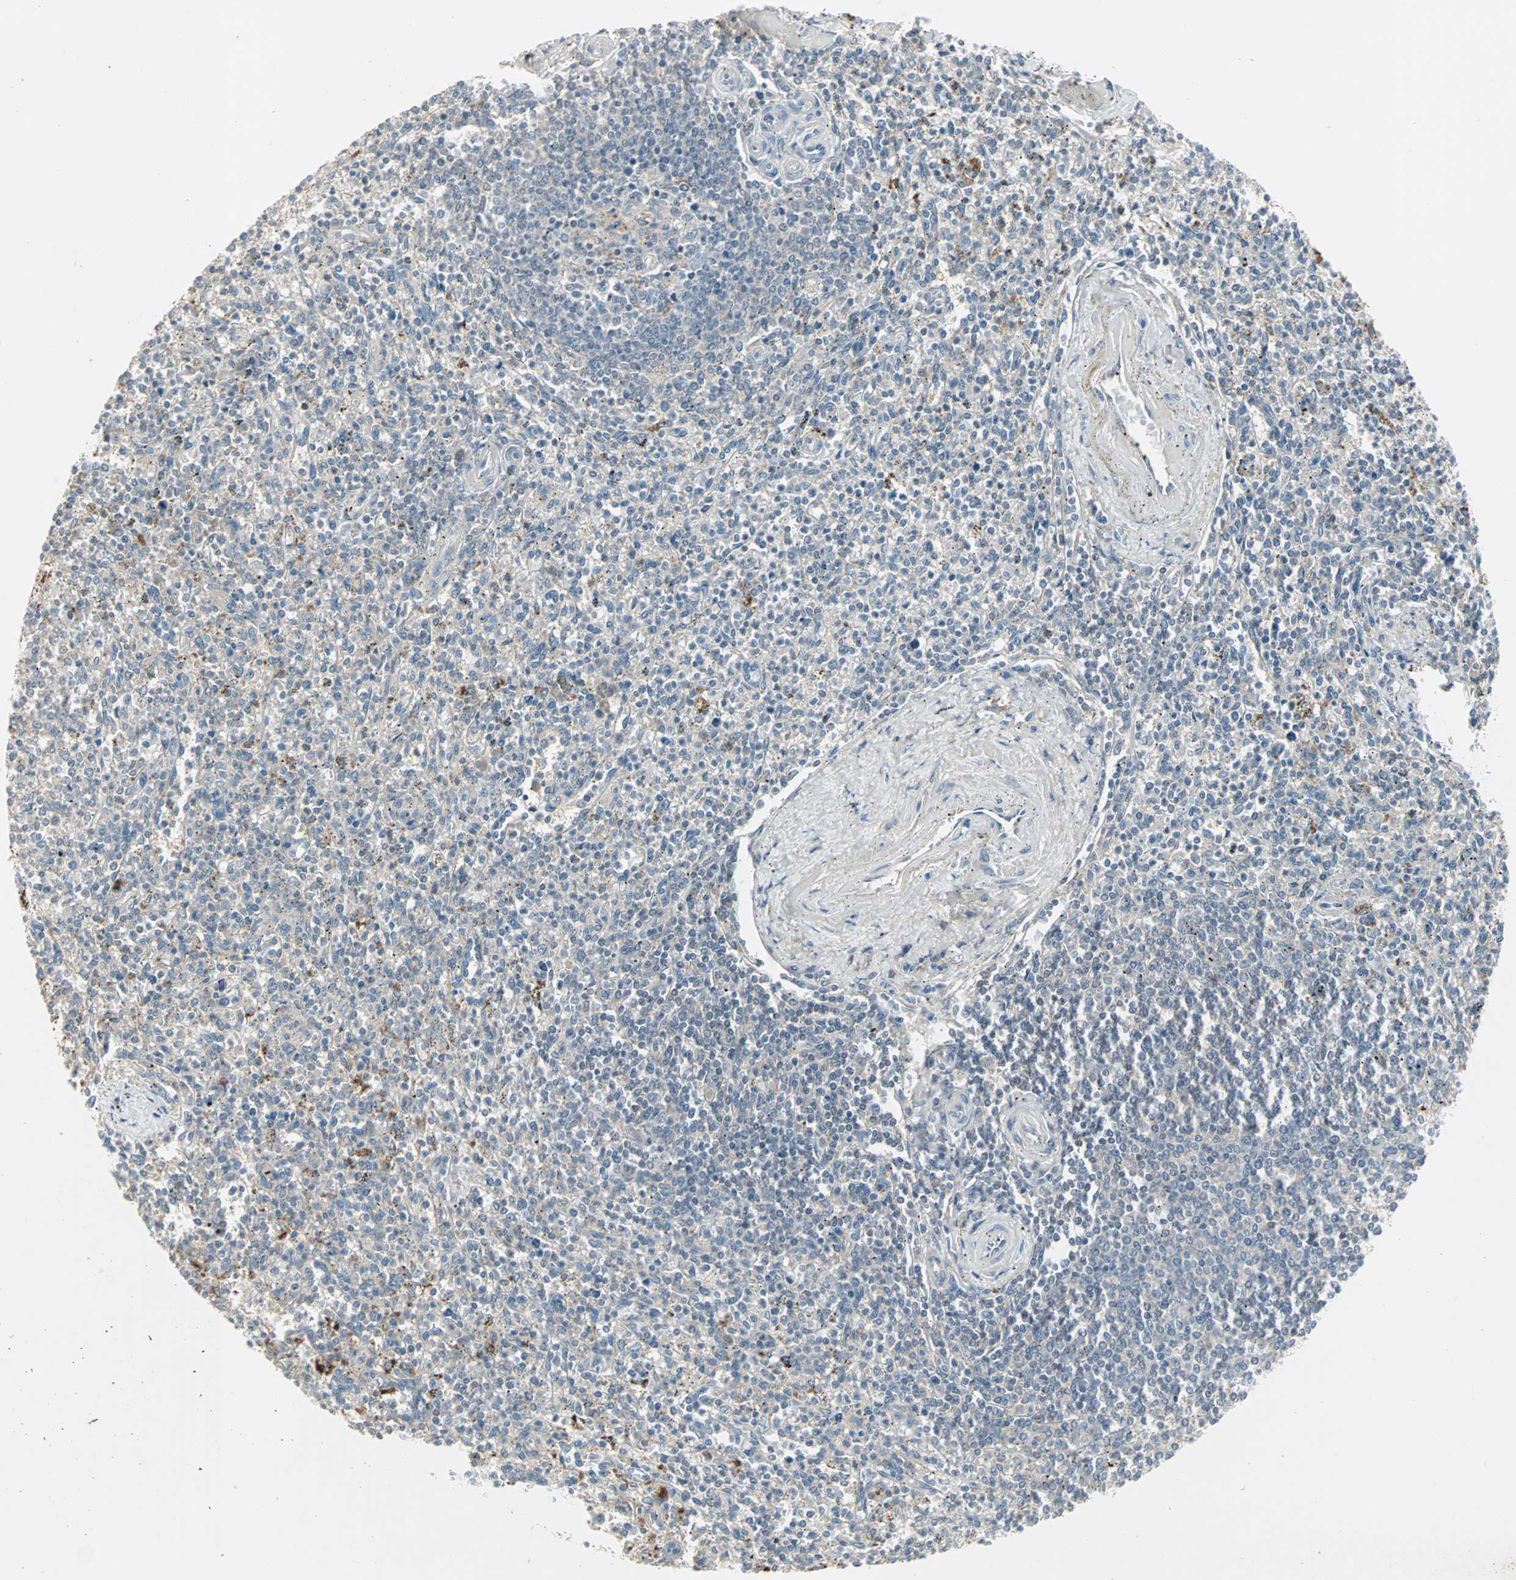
{"staining": {"intensity": "moderate", "quantity": "<25%", "location": "cytoplasmic/membranous"}, "tissue": "spleen", "cell_type": "Cells in red pulp", "image_type": "normal", "snomed": [{"axis": "morphology", "description": "Normal tissue, NOS"}, {"axis": "topography", "description": "Spleen"}], "caption": "Immunohistochemistry (IHC) (DAB) staining of benign spleen shows moderate cytoplasmic/membranous protein positivity in about <25% of cells in red pulp.", "gene": "JMJD7", "patient": {"sex": "male", "age": 72}}